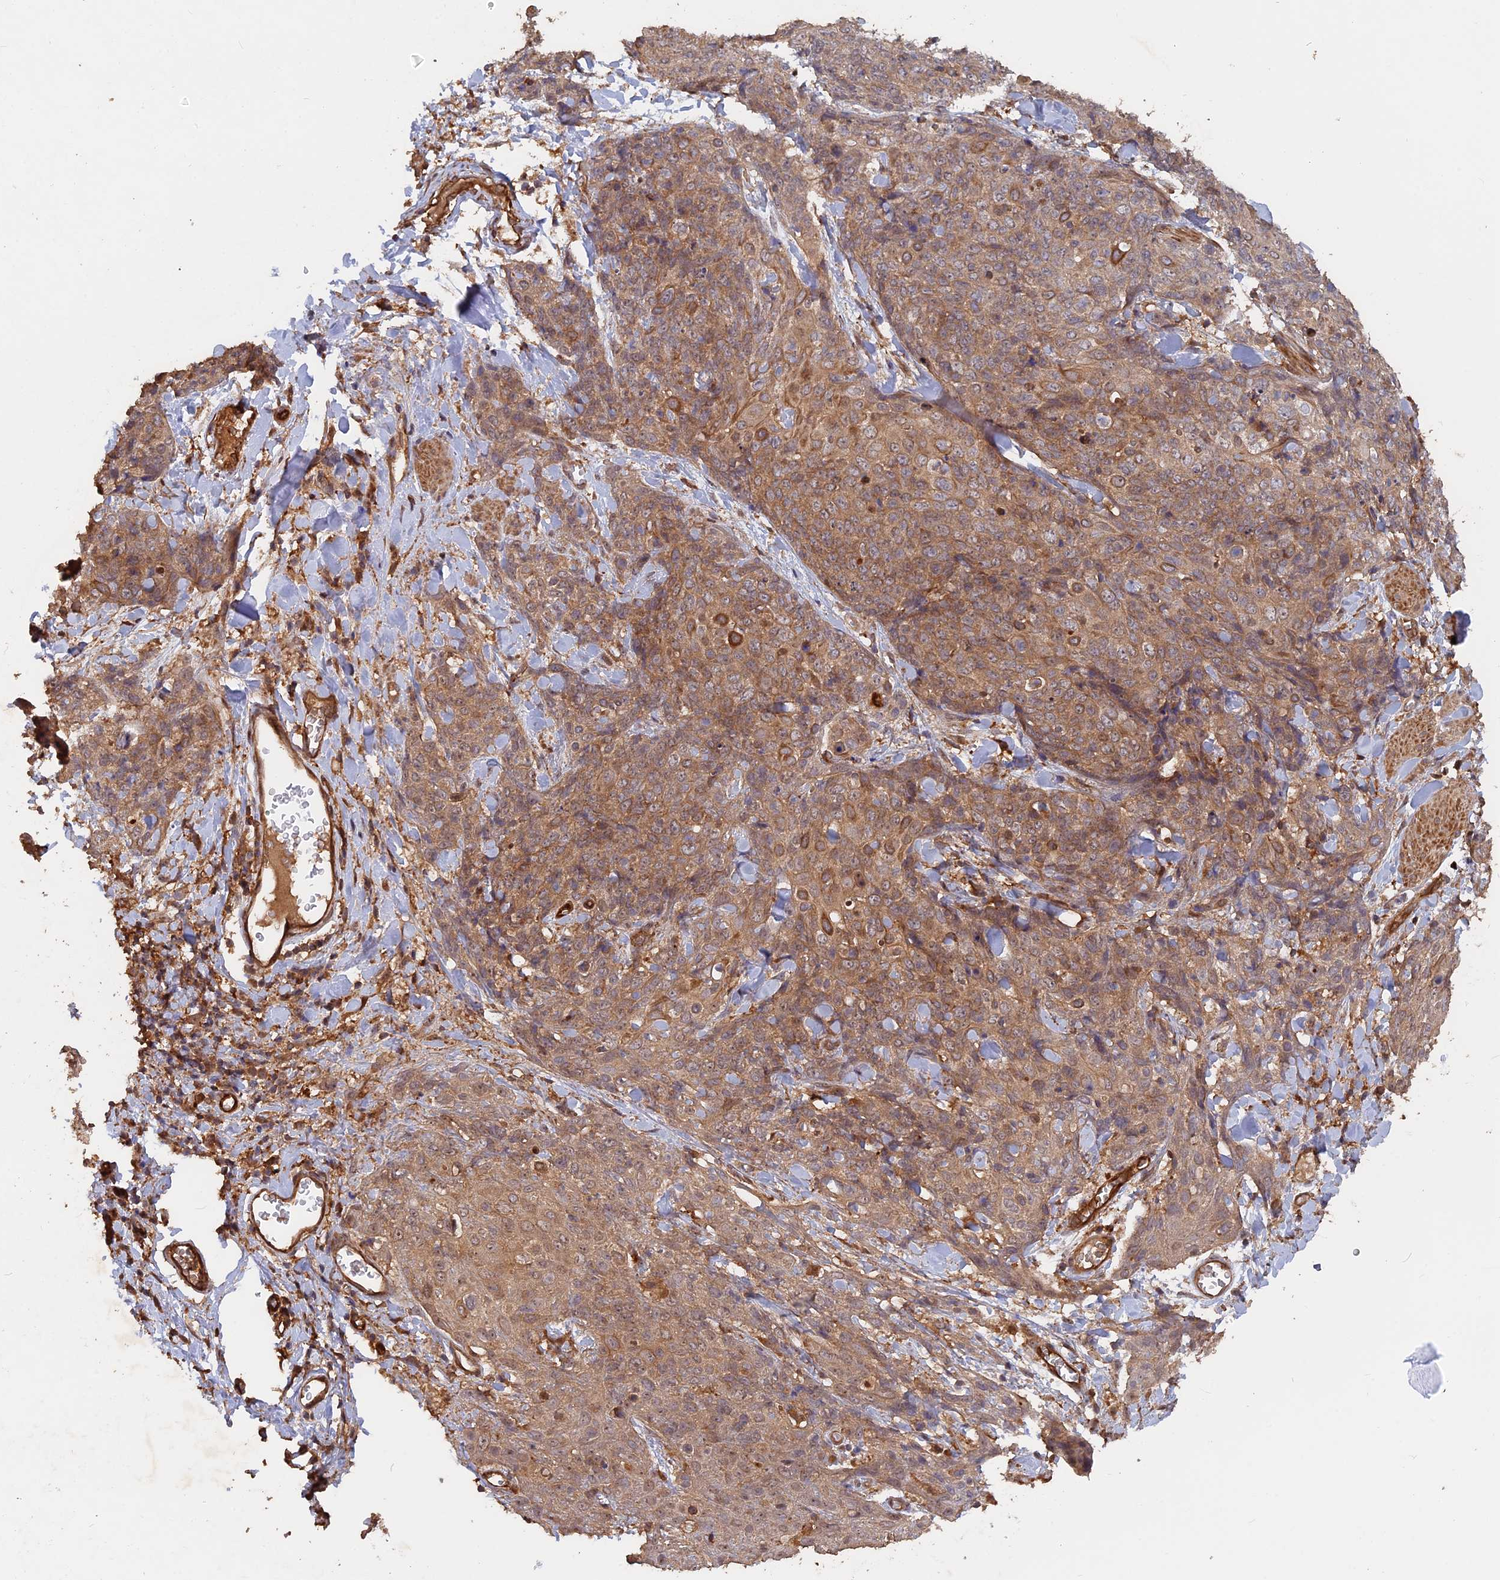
{"staining": {"intensity": "moderate", "quantity": ">75%", "location": "cytoplasmic/membranous"}, "tissue": "skin cancer", "cell_type": "Tumor cells", "image_type": "cancer", "snomed": [{"axis": "morphology", "description": "Squamous cell carcinoma, NOS"}, {"axis": "topography", "description": "Skin"}, {"axis": "topography", "description": "Vulva"}], "caption": "Protein staining by immunohistochemistry reveals moderate cytoplasmic/membranous expression in approximately >75% of tumor cells in skin cancer (squamous cell carcinoma).", "gene": "SAC3D1", "patient": {"sex": "female", "age": 85}}